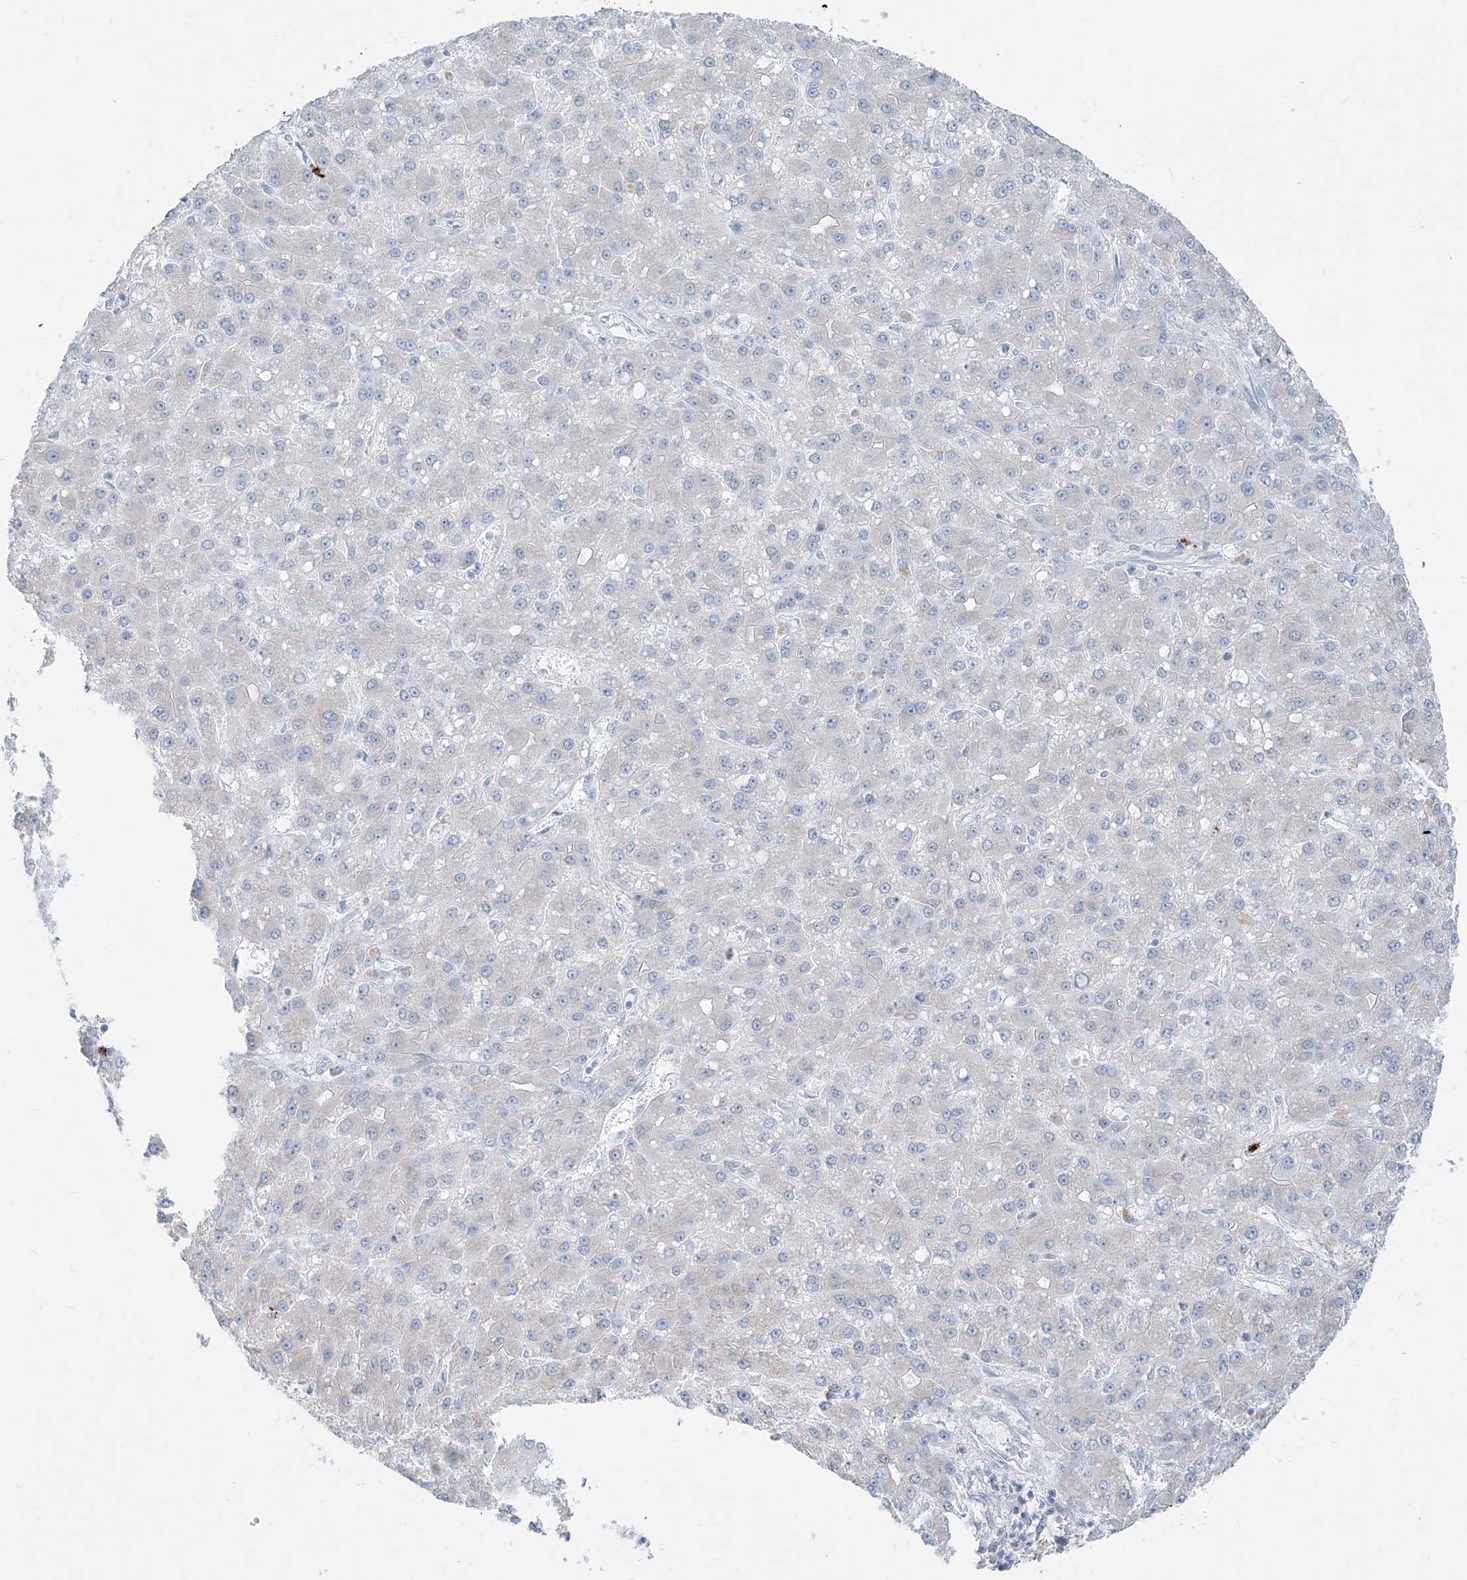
{"staining": {"intensity": "negative", "quantity": "none", "location": "none"}, "tissue": "liver cancer", "cell_type": "Tumor cells", "image_type": "cancer", "snomed": [{"axis": "morphology", "description": "Carcinoma, Hepatocellular, NOS"}, {"axis": "topography", "description": "Liver"}], "caption": "This is an IHC photomicrograph of human liver cancer (hepatocellular carcinoma). There is no expression in tumor cells.", "gene": "CCNJ", "patient": {"sex": "male", "age": 67}}